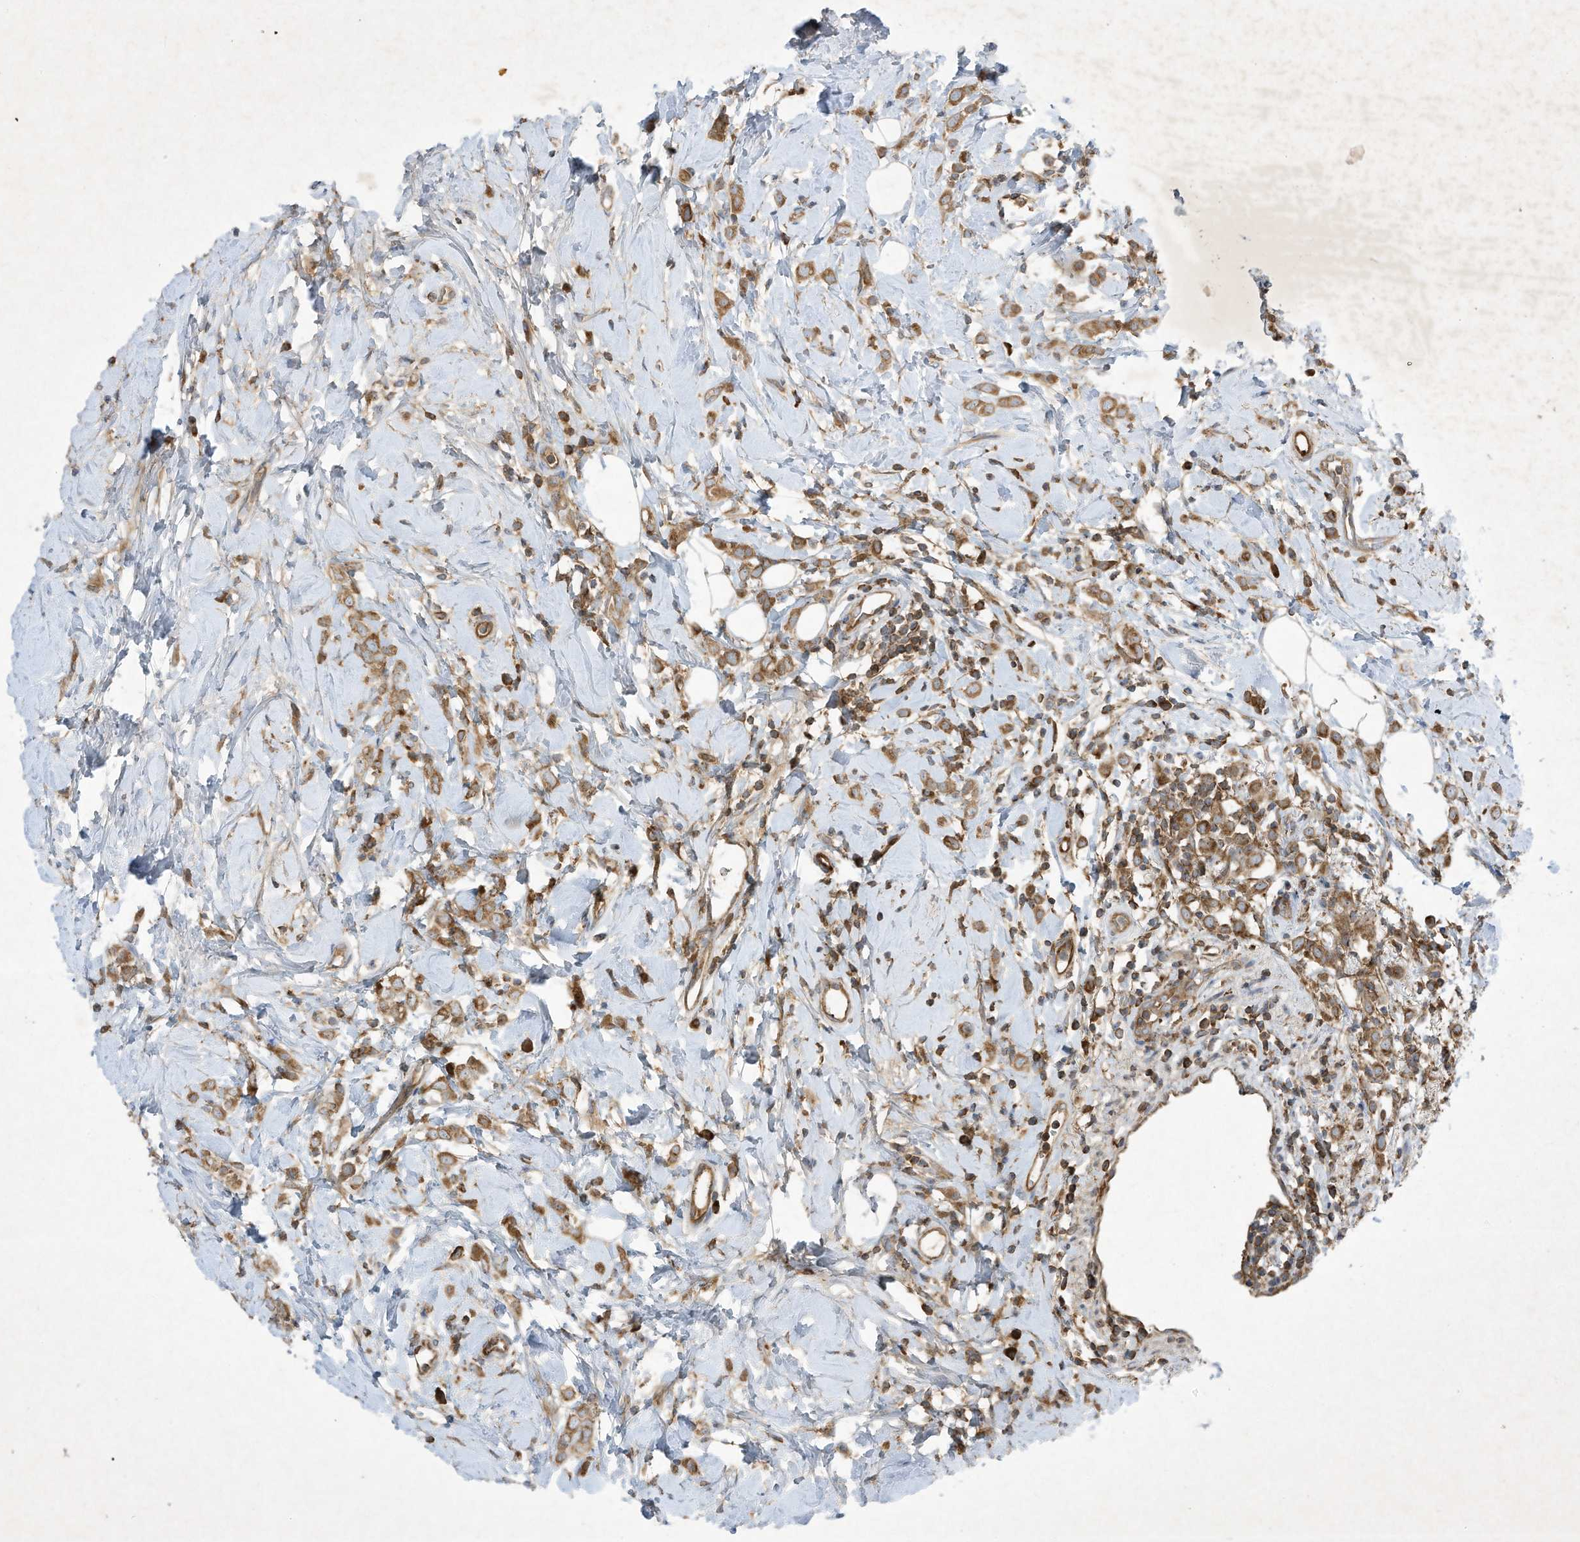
{"staining": {"intensity": "moderate", "quantity": ">75%", "location": "cytoplasmic/membranous"}, "tissue": "breast cancer", "cell_type": "Tumor cells", "image_type": "cancer", "snomed": [{"axis": "morphology", "description": "Lobular carcinoma"}, {"axis": "topography", "description": "Breast"}], "caption": "Immunohistochemistry (IHC) of breast cancer demonstrates medium levels of moderate cytoplasmic/membranous expression in approximately >75% of tumor cells.", "gene": "SYNJ2", "patient": {"sex": "female", "age": 47}}